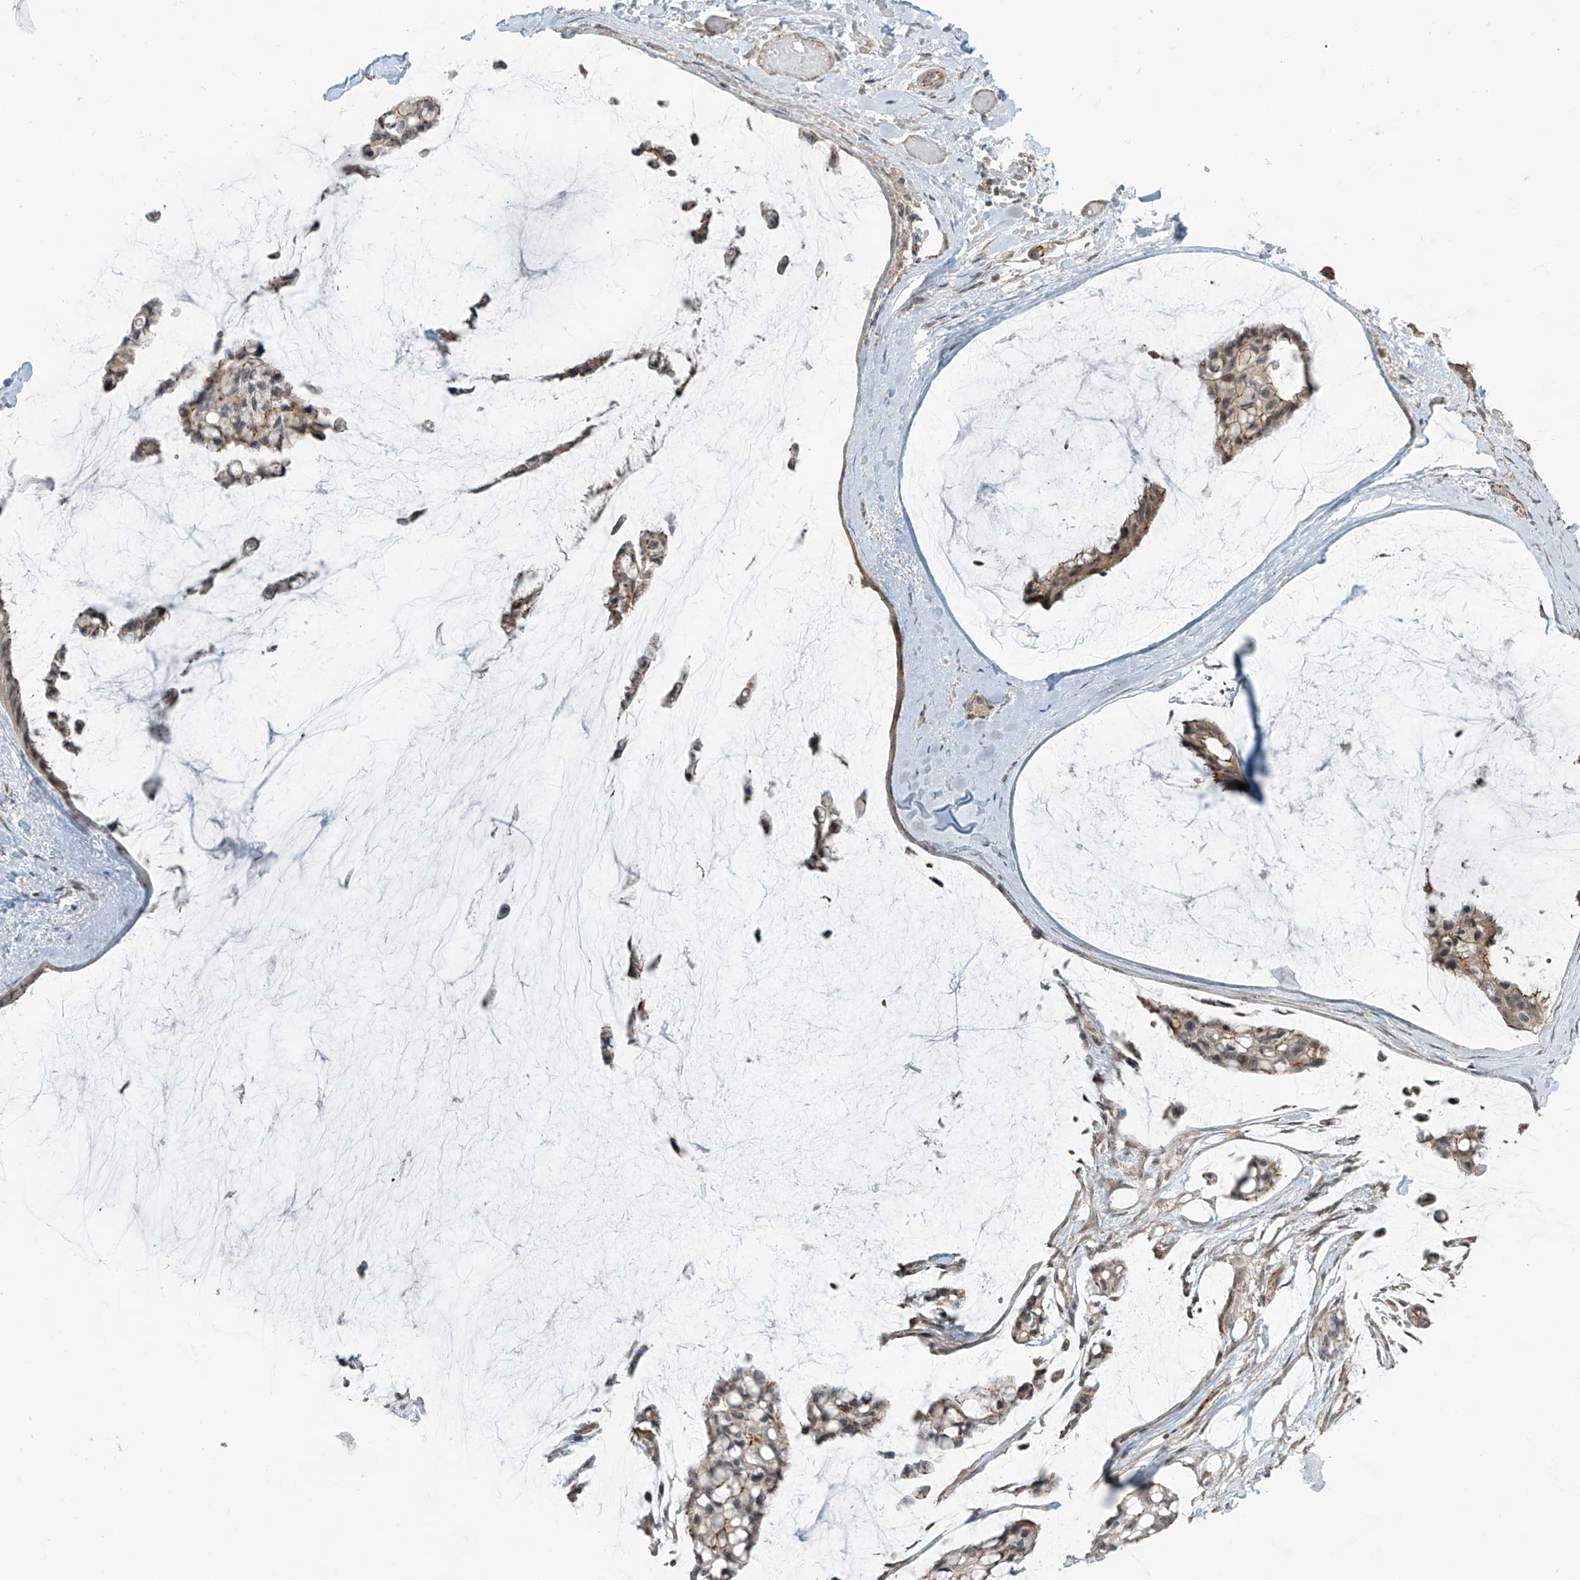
{"staining": {"intensity": "moderate", "quantity": "25%-75%", "location": "cytoplasmic/membranous"}, "tissue": "ovarian cancer", "cell_type": "Tumor cells", "image_type": "cancer", "snomed": [{"axis": "morphology", "description": "Cystadenocarcinoma, mucinous, NOS"}, {"axis": "topography", "description": "Ovary"}], "caption": "Immunohistochemical staining of ovarian cancer (mucinous cystadenocarcinoma) exhibits moderate cytoplasmic/membranous protein positivity in approximately 25%-75% of tumor cells. The staining was performed using DAB, with brown indicating positive protein expression. Nuclei are stained blue with hematoxylin.", "gene": "ZNF16", "patient": {"sex": "female", "age": 39}}